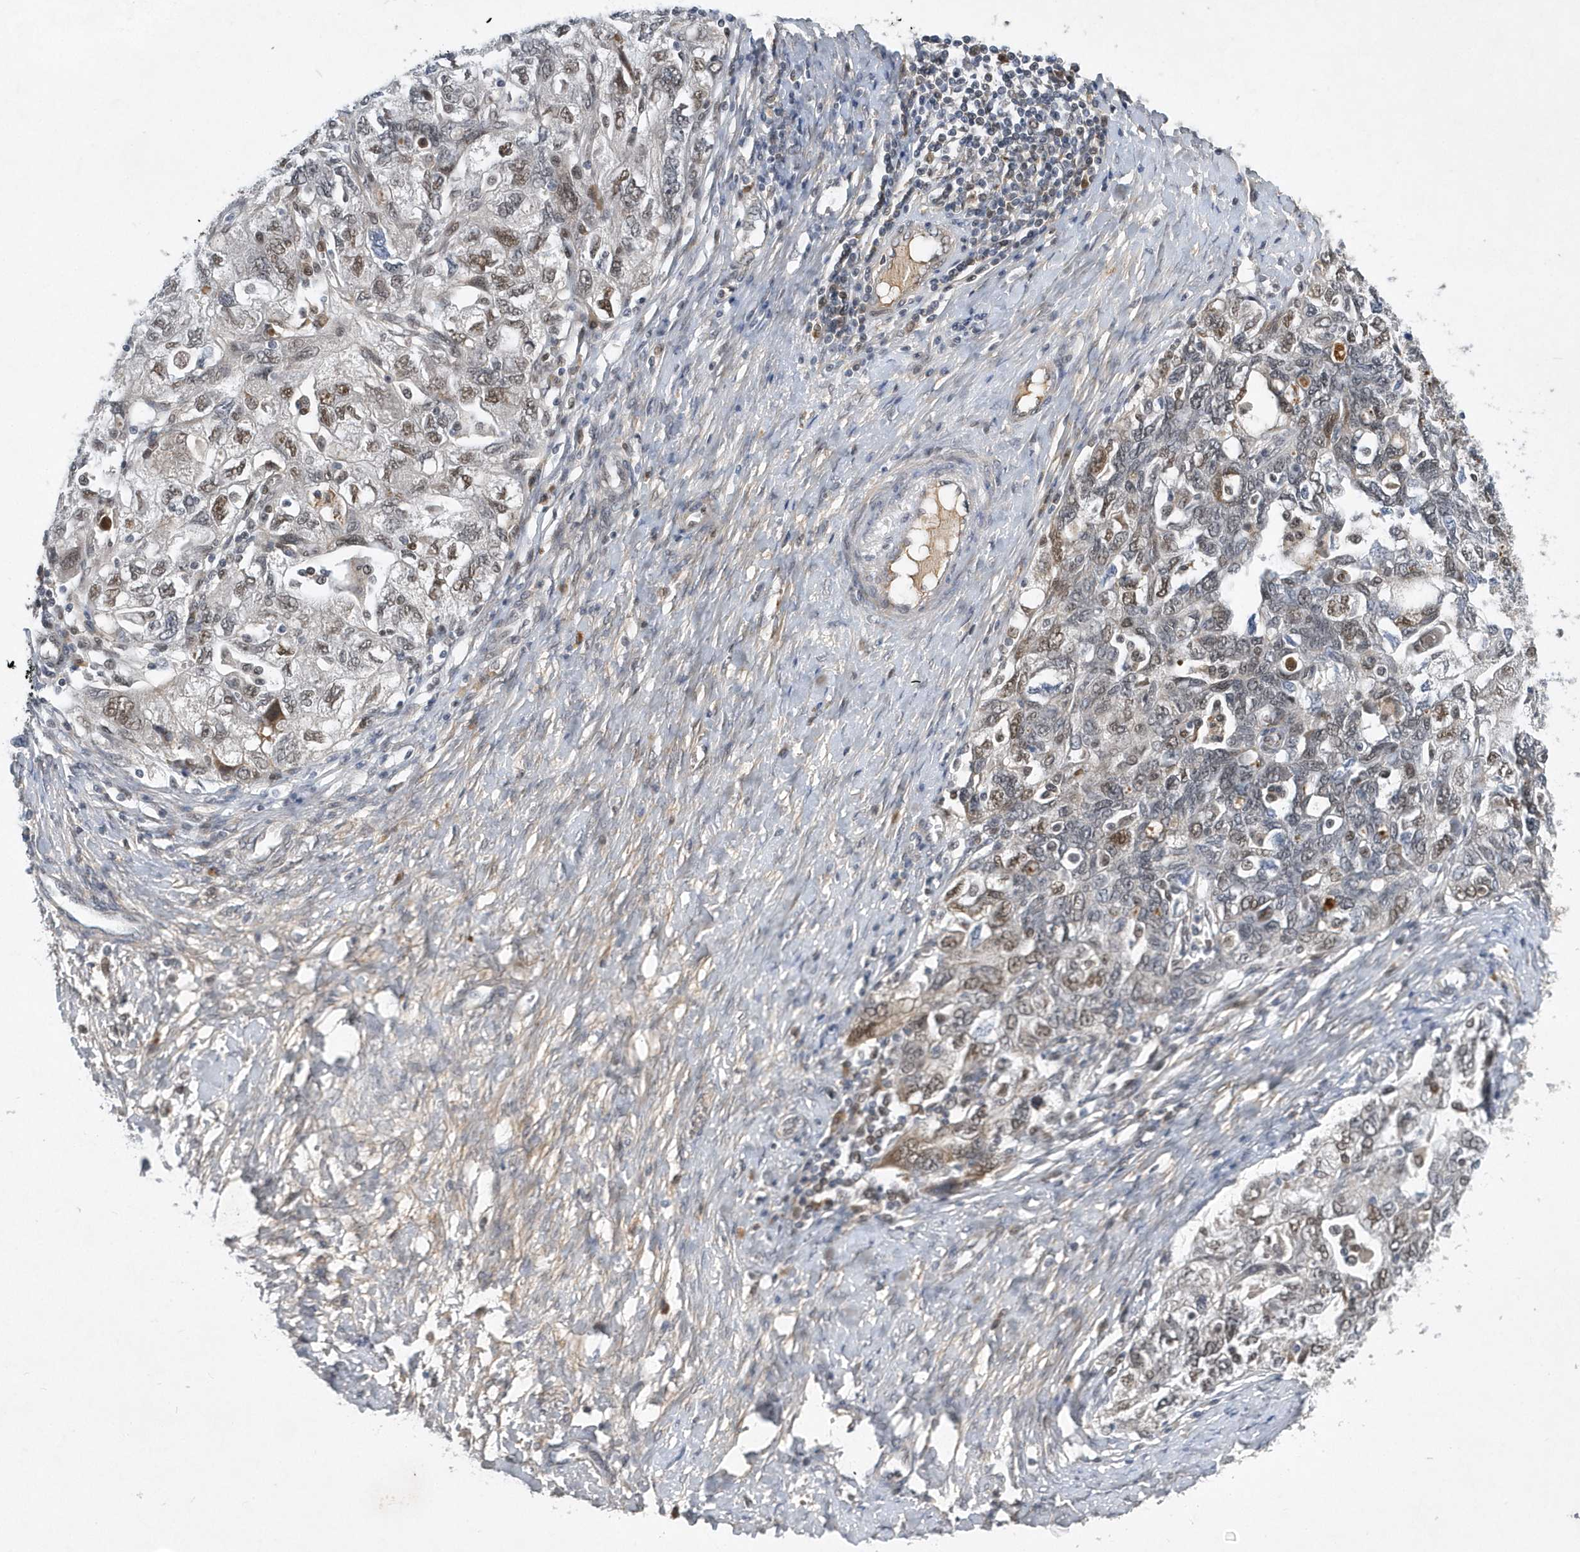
{"staining": {"intensity": "moderate", "quantity": "25%-75%", "location": "nuclear"}, "tissue": "ovarian cancer", "cell_type": "Tumor cells", "image_type": "cancer", "snomed": [{"axis": "morphology", "description": "Carcinoma, NOS"}, {"axis": "morphology", "description": "Cystadenocarcinoma, serous, NOS"}, {"axis": "topography", "description": "Ovary"}], "caption": "Immunohistochemical staining of human ovarian cancer (carcinoma) displays medium levels of moderate nuclear positivity in approximately 25%-75% of tumor cells. The staining is performed using DAB brown chromogen to label protein expression. The nuclei are counter-stained blue using hematoxylin.", "gene": "FAM217A", "patient": {"sex": "female", "age": 69}}